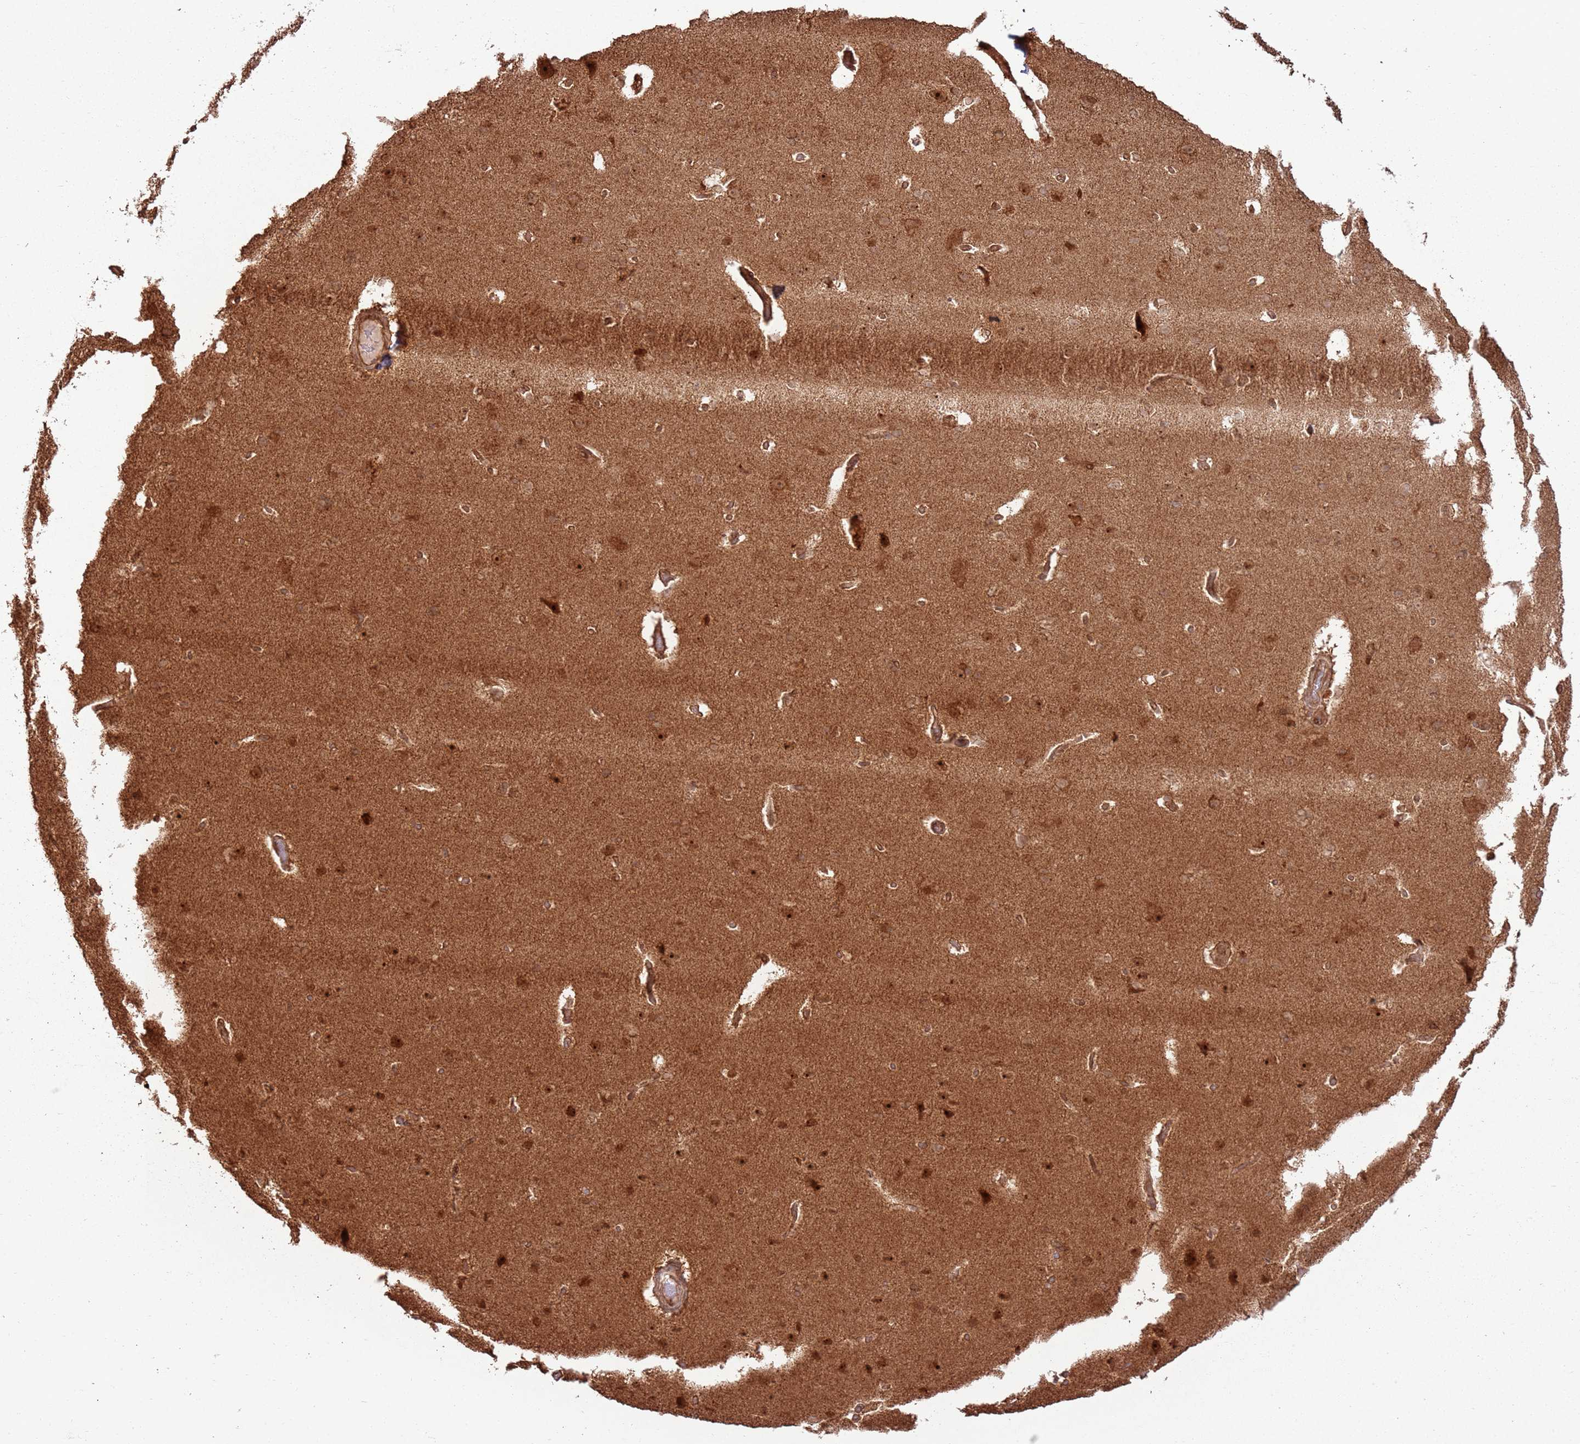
{"staining": {"intensity": "moderate", "quantity": ">75%", "location": "cytoplasmic/membranous"}, "tissue": "cerebral cortex", "cell_type": "Endothelial cells", "image_type": "normal", "snomed": [{"axis": "morphology", "description": "Normal tissue, NOS"}, {"axis": "topography", "description": "Cerebral cortex"}], "caption": "Immunohistochemical staining of benign human cerebral cortex exhibits >75% levels of moderate cytoplasmic/membranous protein positivity in about >75% of endothelial cells.", "gene": "TBC1D13", "patient": {"sex": "male", "age": 62}}